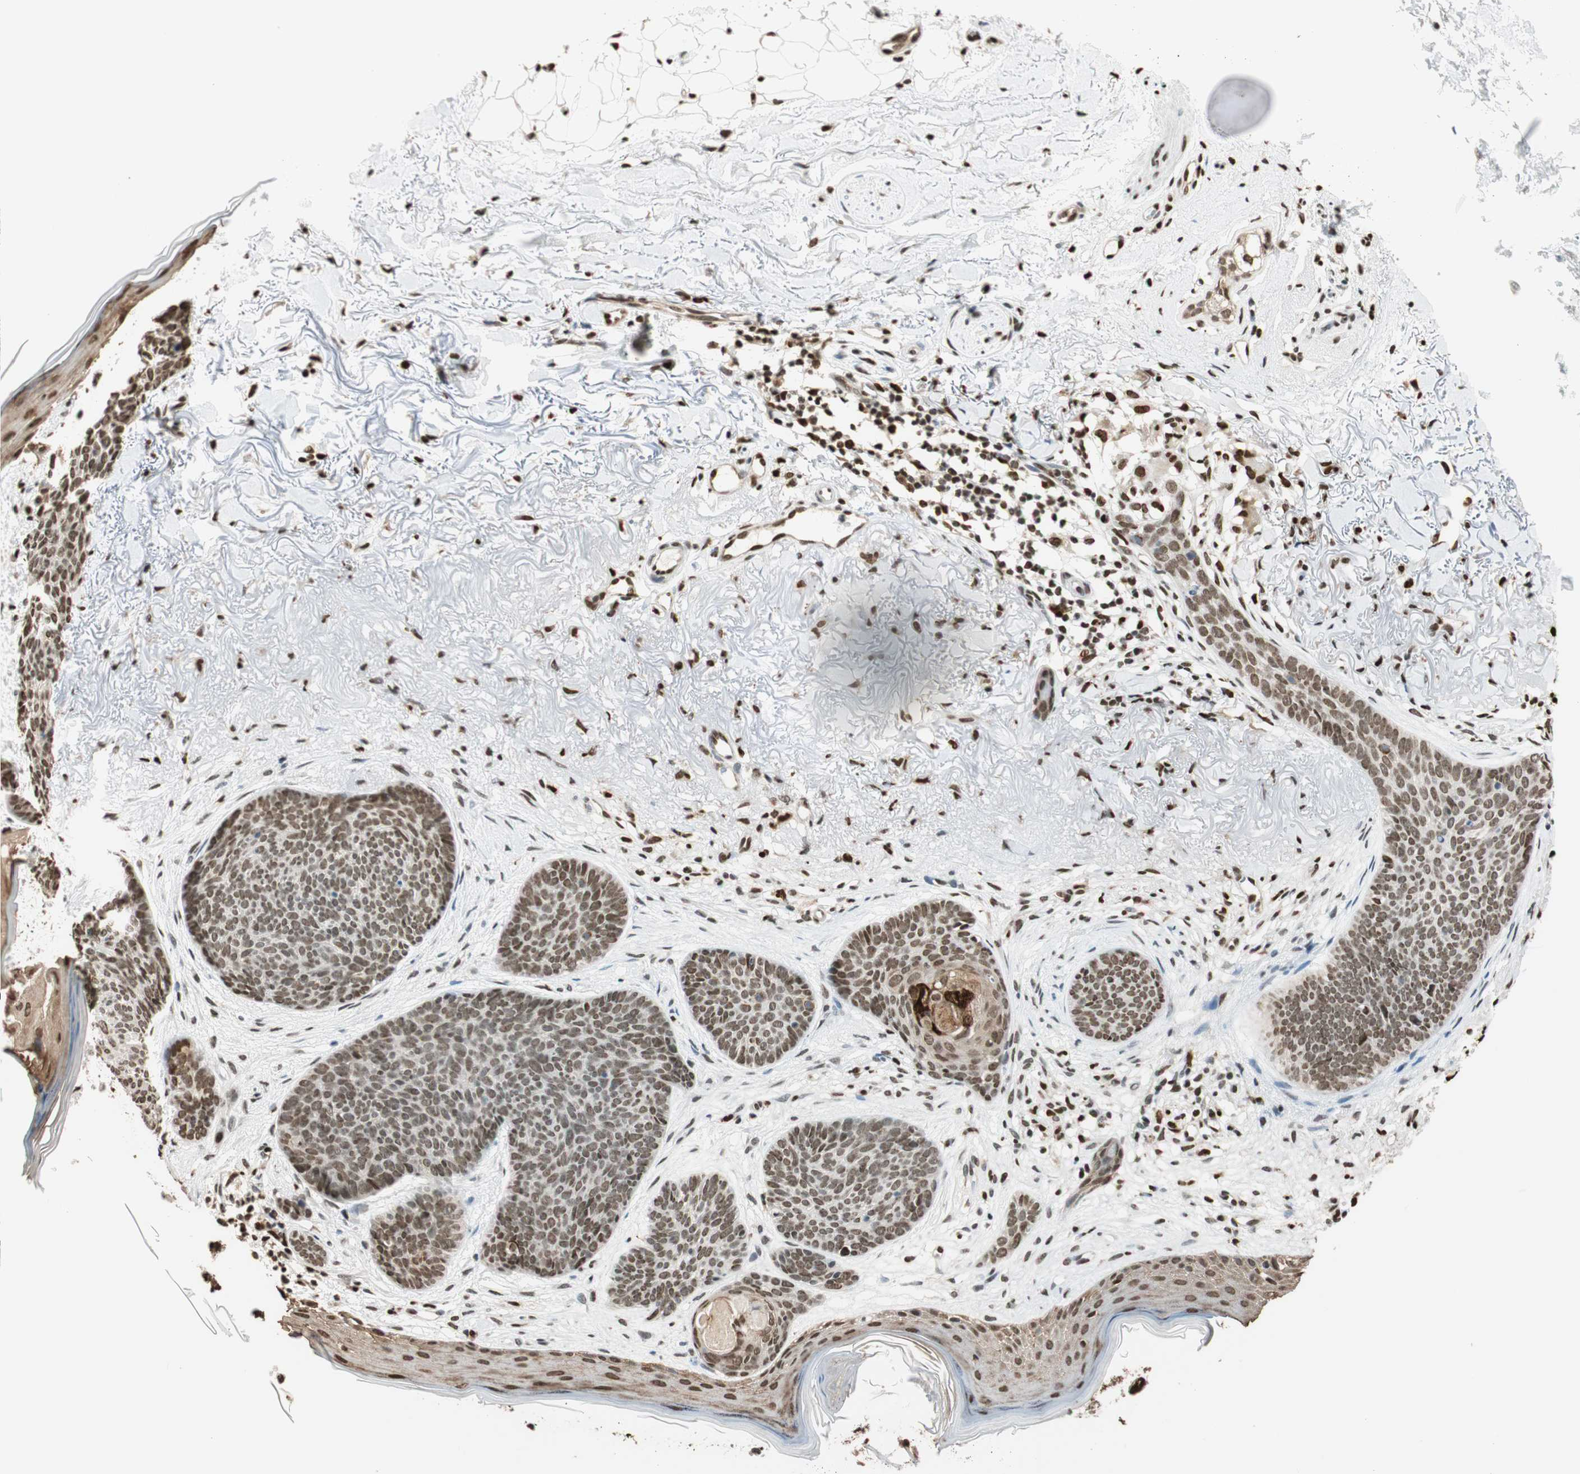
{"staining": {"intensity": "moderate", "quantity": ">75%", "location": "nuclear"}, "tissue": "skin cancer", "cell_type": "Tumor cells", "image_type": "cancer", "snomed": [{"axis": "morphology", "description": "Normal tissue, NOS"}, {"axis": "morphology", "description": "Basal cell carcinoma"}, {"axis": "topography", "description": "Skin"}], "caption": "Tumor cells reveal moderate nuclear expression in about >75% of cells in skin cancer.", "gene": "FANCG", "patient": {"sex": "female", "age": 70}}